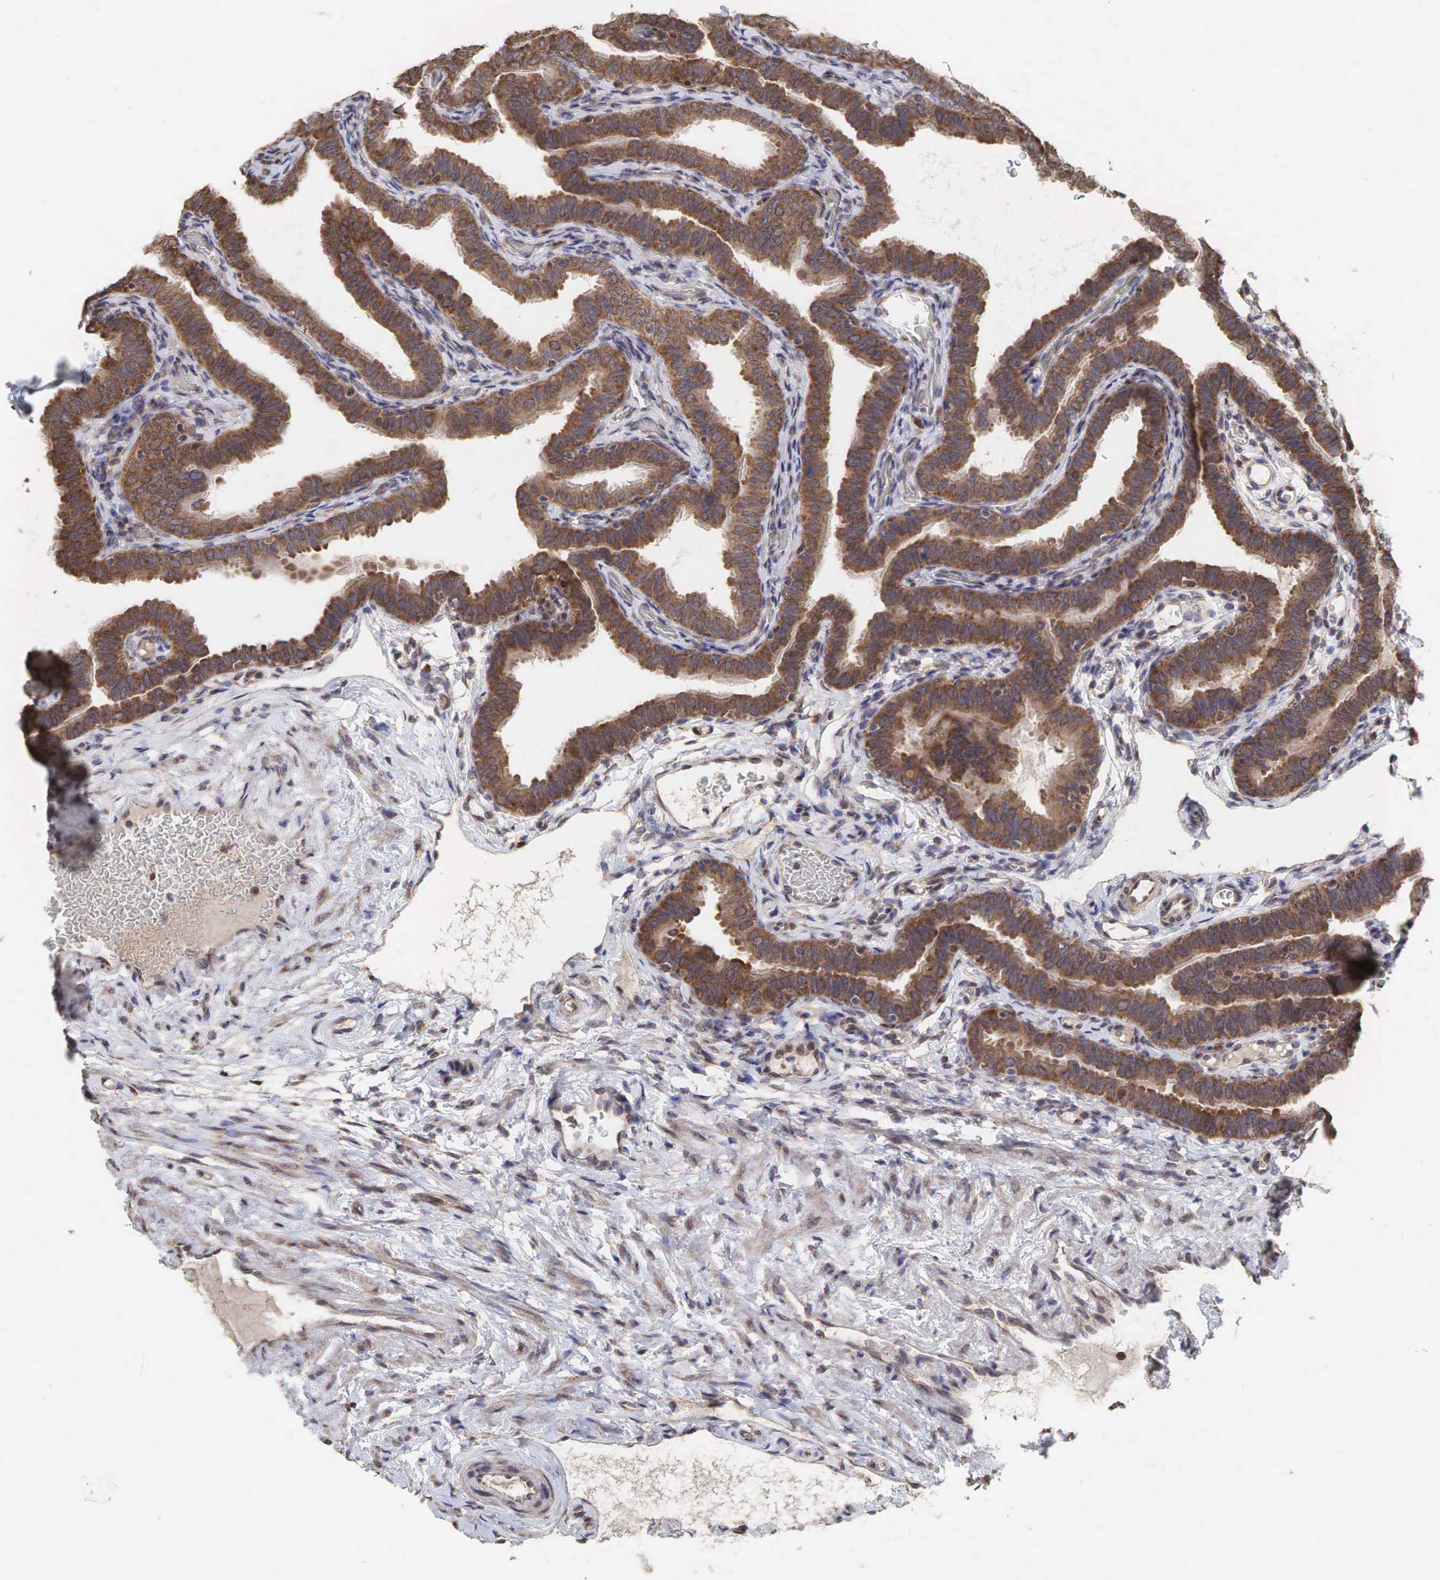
{"staining": {"intensity": "strong", "quantity": ">75%", "location": "cytoplasmic/membranous"}, "tissue": "fallopian tube", "cell_type": "Glandular cells", "image_type": "normal", "snomed": [{"axis": "morphology", "description": "Normal tissue, NOS"}, {"axis": "topography", "description": "Vagina"}, {"axis": "topography", "description": "Fallopian tube"}], "caption": "Glandular cells display strong cytoplasmic/membranous staining in approximately >75% of cells in unremarkable fallopian tube. (Stains: DAB in brown, nuclei in blue, Microscopy: brightfield microscopy at high magnification).", "gene": "PABPC5", "patient": {"sex": "female", "age": 38}}